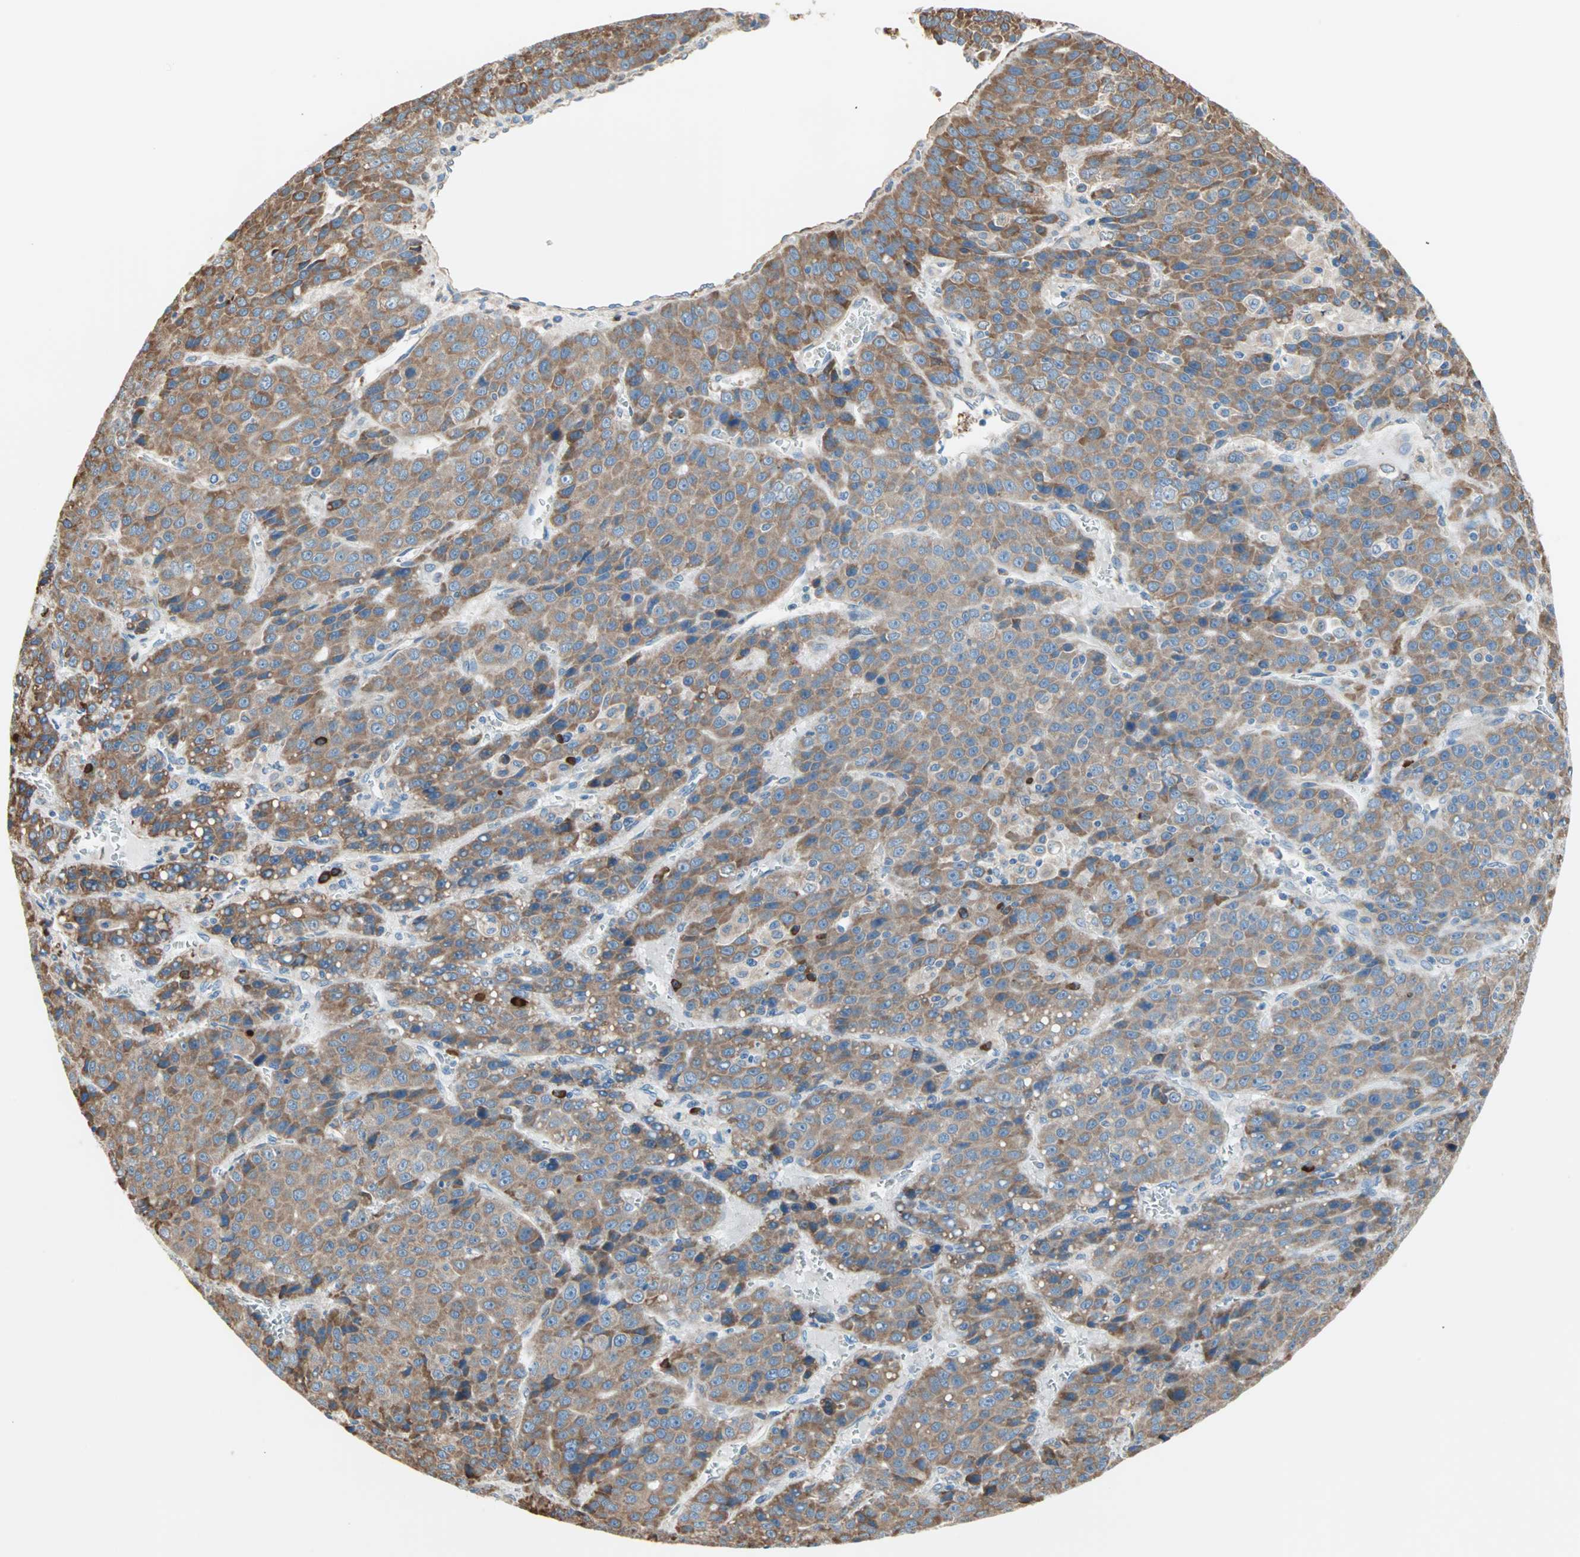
{"staining": {"intensity": "strong", "quantity": ">75%", "location": "cytoplasmic/membranous"}, "tissue": "liver cancer", "cell_type": "Tumor cells", "image_type": "cancer", "snomed": [{"axis": "morphology", "description": "Carcinoma, Hepatocellular, NOS"}, {"axis": "topography", "description": "Liver"}], "caption": "Hepatocellular carcinoma (liver) stained with immunohistochemistry (IHC) exhibits strong cytoplasmic/membranous staining in approximately >75% of tumor cells. The staining is performed using DAB brown chromogen to label protein expression. The nuclei are counter-stained blue using hematoxylin.", "gene": "PLCXD1", "patient": {"sex": "female", "age": 53}}